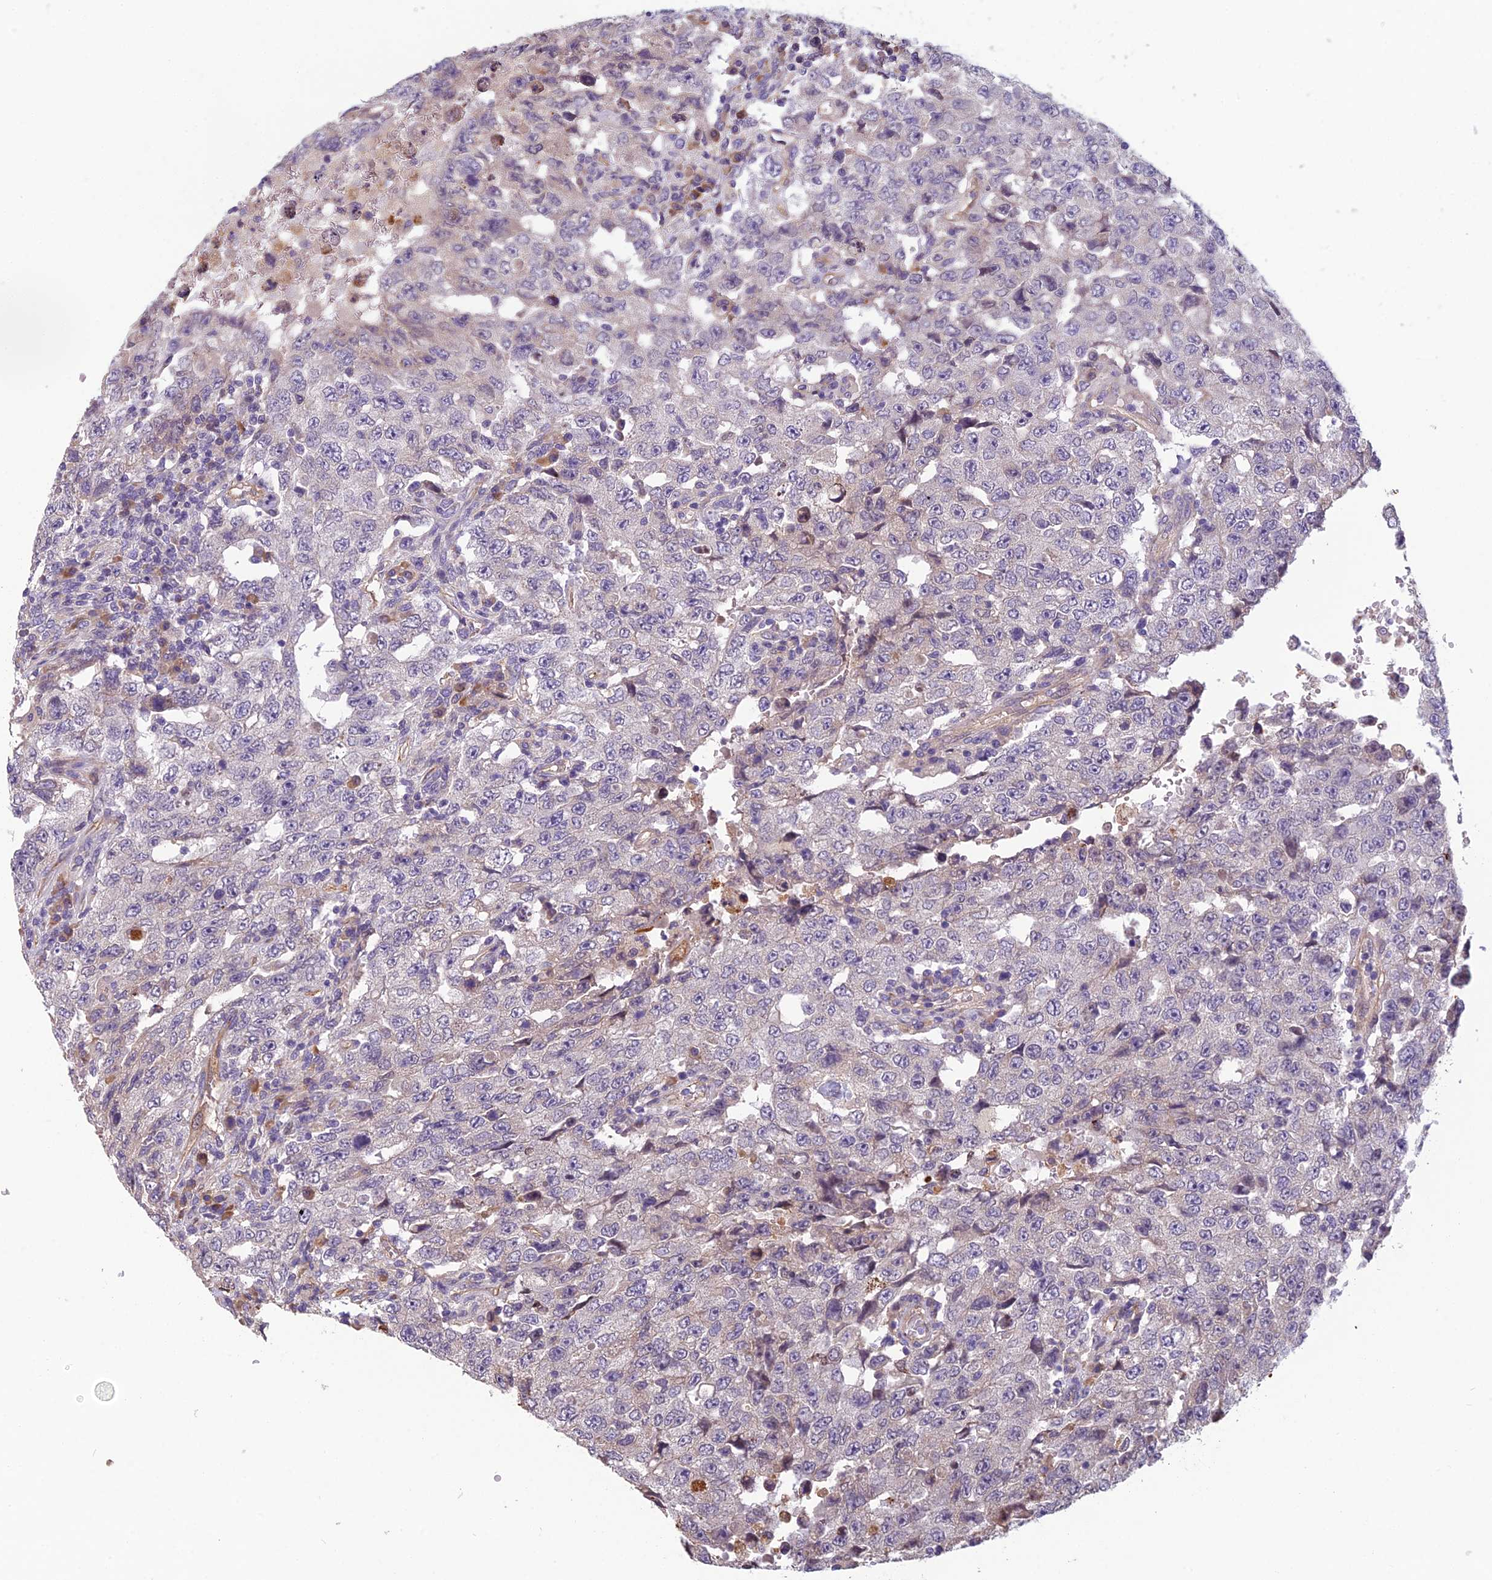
{"staining": {"intensity": "negative", "quantity": "none", "location": "none"}, "tissue": "testis cancer", "cell_type": "Tumor cells", "image_type": "cancer", "snomed": [{"axis": "morphology", "description": "Carcinoma, Embryonal, NOS"}, {"axis": "topography", "description": "Testis"}], "caption": "The IHC photomicrograph has no significant positivity in tumor cells of testis cancer tissue.", "gene": "TSPAN15", "patient": {"sex": "male", "age": 26}}